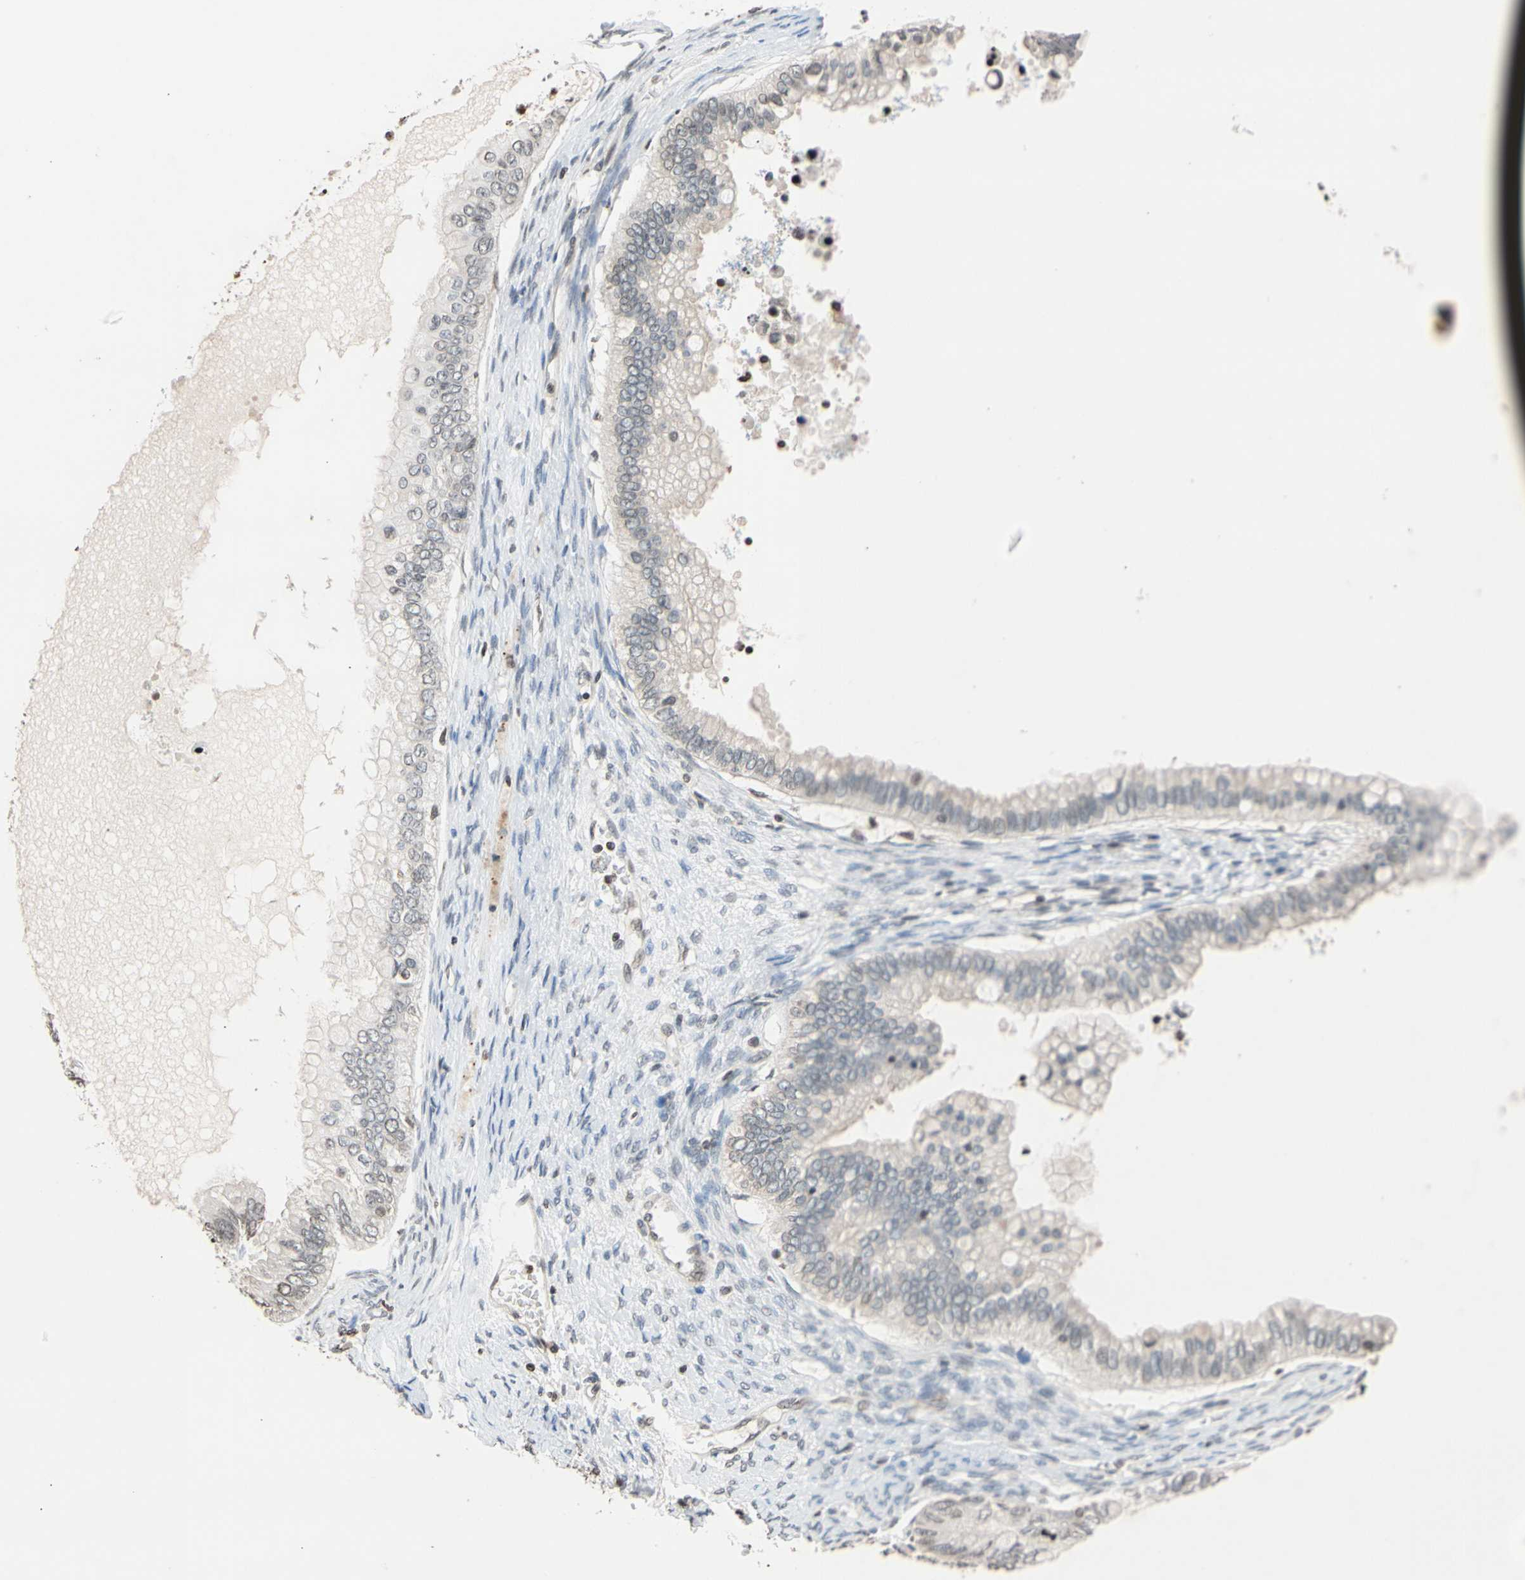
{"staining": {"intensity": "negative", "quantity": "none", "location": "none"}, "tissue": "ovarian cancer", "cell_type": "Tumor cells", "image_type": "cancer", "snomed": [{"axis": "morphology", "description": "Cystadenocarcinoma, mucinous, NOS"}, {"axis": "topography", "description": "Ovary"}], "caption": "The immunohistochemistry (IHC) photomicrograph has no significant staining in tumor cells of ovarian cancer (mucinous cystadenocarcinoma) tissue.", "gene": "GPX4", "patient": {"sex": "female", "age": 80}}